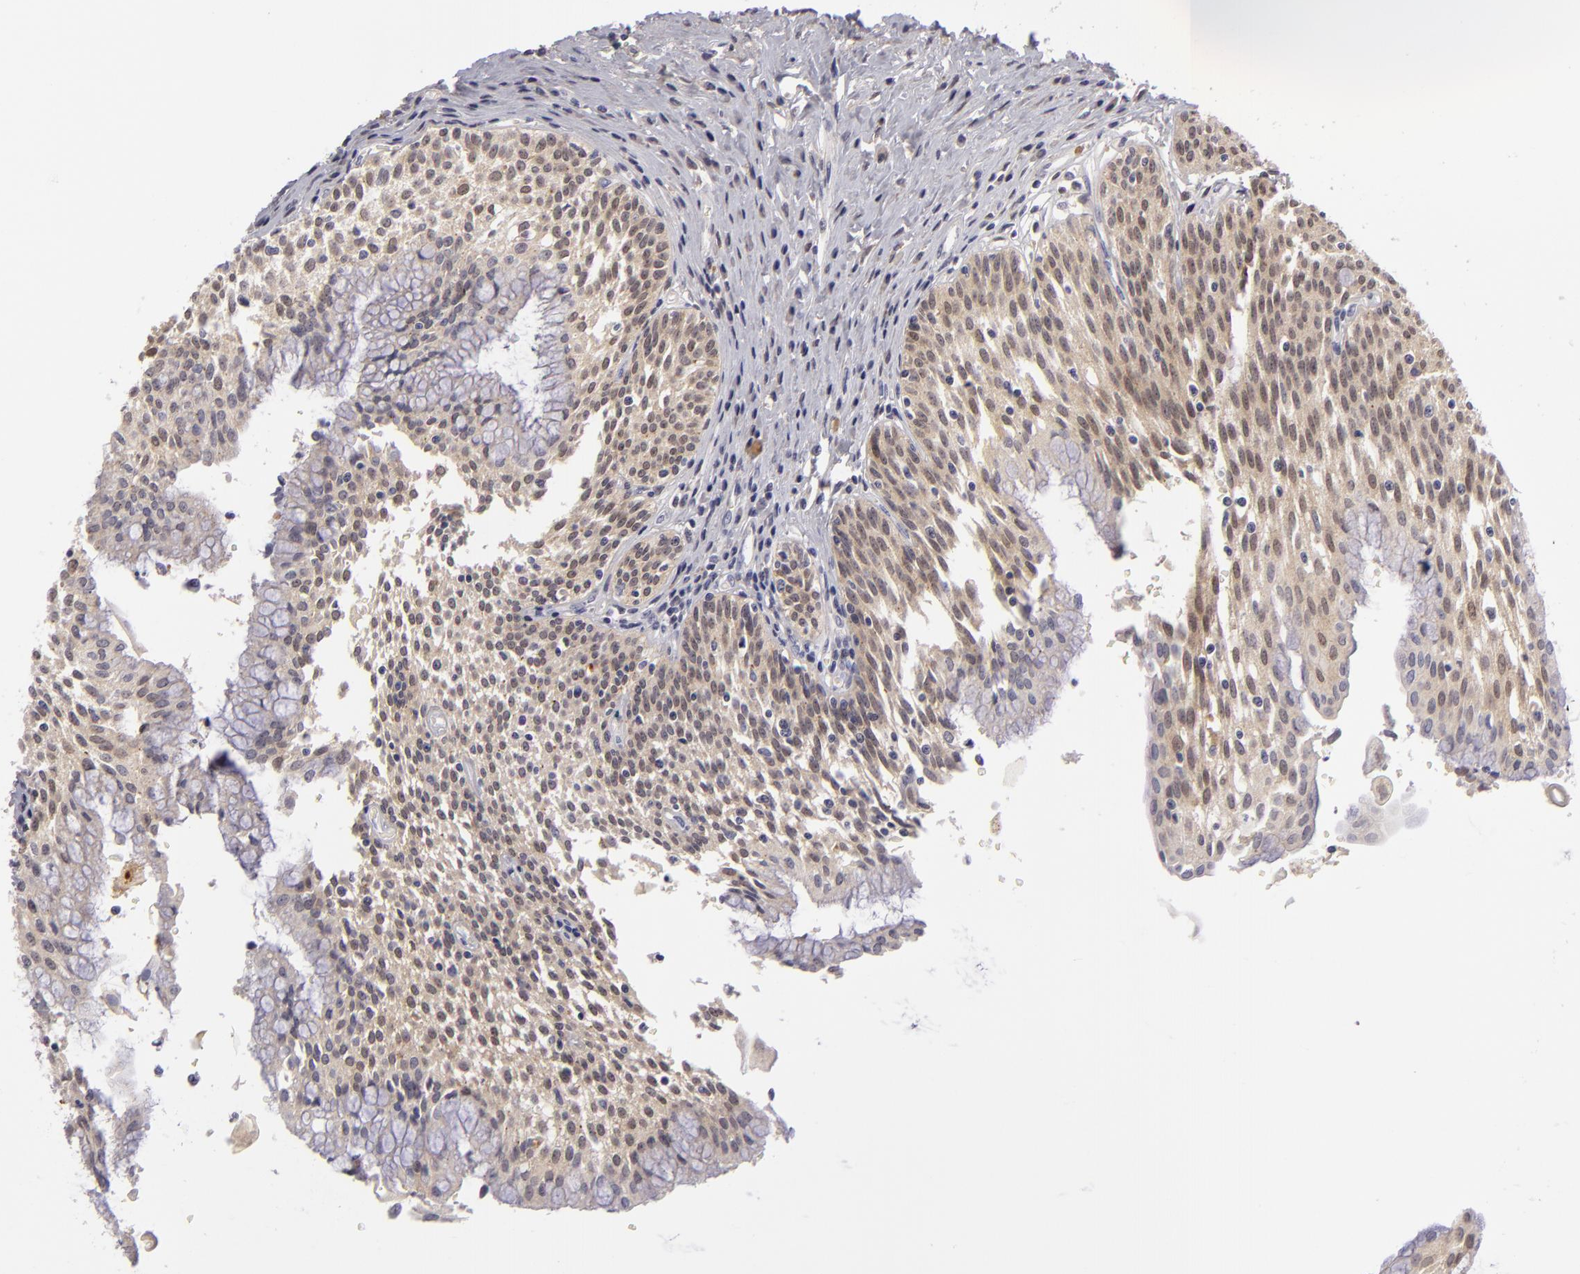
{"staining": {"intensity": "weak", "quantity": ">75%", "location": "cytoplasmic/membranous,nuclear"}, "tissue": "urinary bladder", "cell_type": "Urothelial cells", "image_type": "normal", "snomed": [{"axis": "morphology", "description": "Normal tissue, NOS"}, {"axis": "topography", "description": "Urinary bladder"}], "caption": "Human urinary bladder stained for a protein (brown) demonstrates weak cytoplasmic/membranous,nuclear positive positivity in approximately >75% of urothelial cells.", "gene": "EFS", "patient": {"sex": "female", "age": 39}}